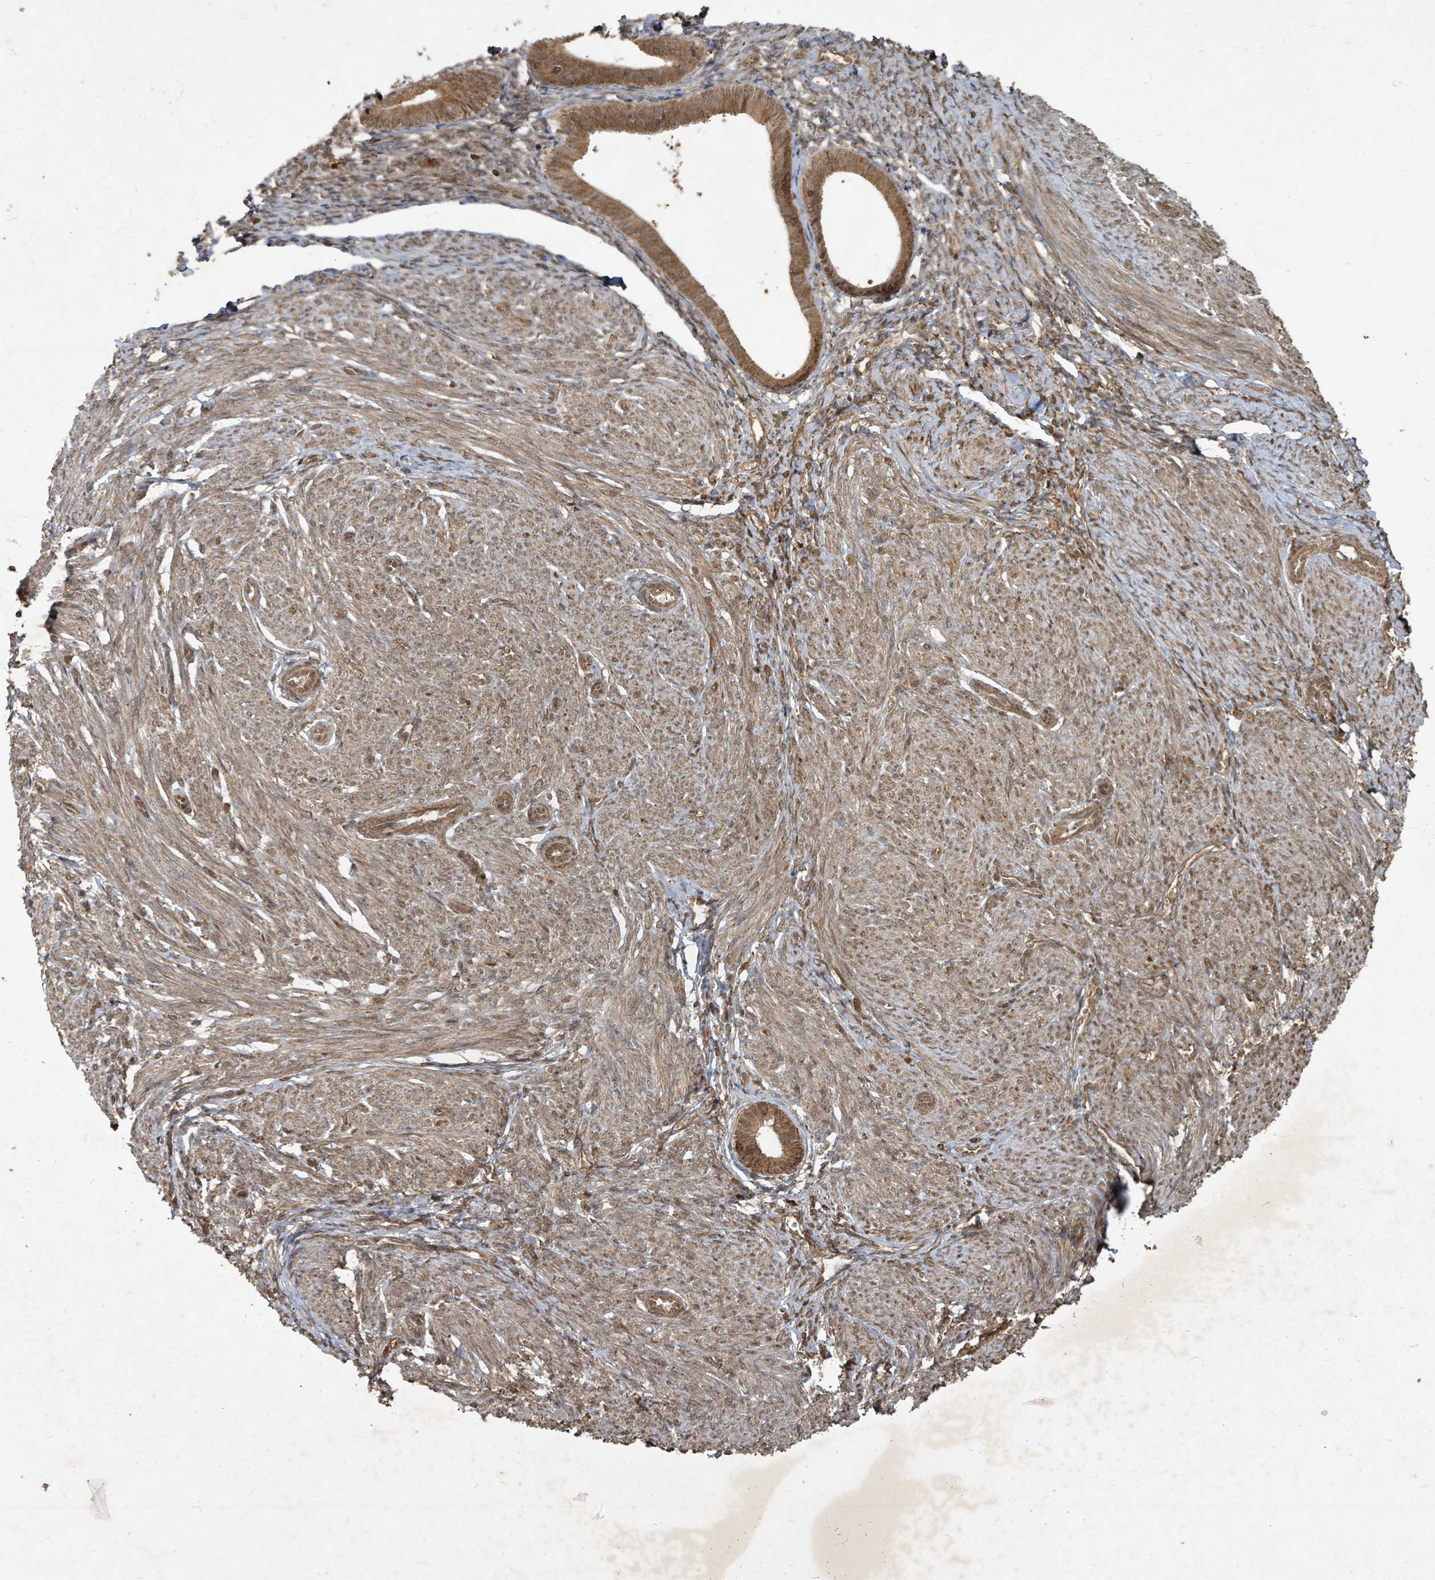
{"staining": {"intensity": "moderate", "quantity": ">75%", "location": "cytoplasmic/membranous,nuclear"}, "tissue": "endometrial cancer", "cell_type": "Tumor cells", "image_type": "cancer", "snomed": [{"axis": "morphology", "description": "Adenocarcinoma, NOS"}, {"axis": "topography", "description": "Endometrium"}], "caption": "Endometrial cancer stained with a brown dye exhibits moderate cytoplasmic/membranous and nuclear positive expression in approximately >75% of tumor cells.", "gene": "KDM4E", "patient": {"sex": "female", "age": 87}}